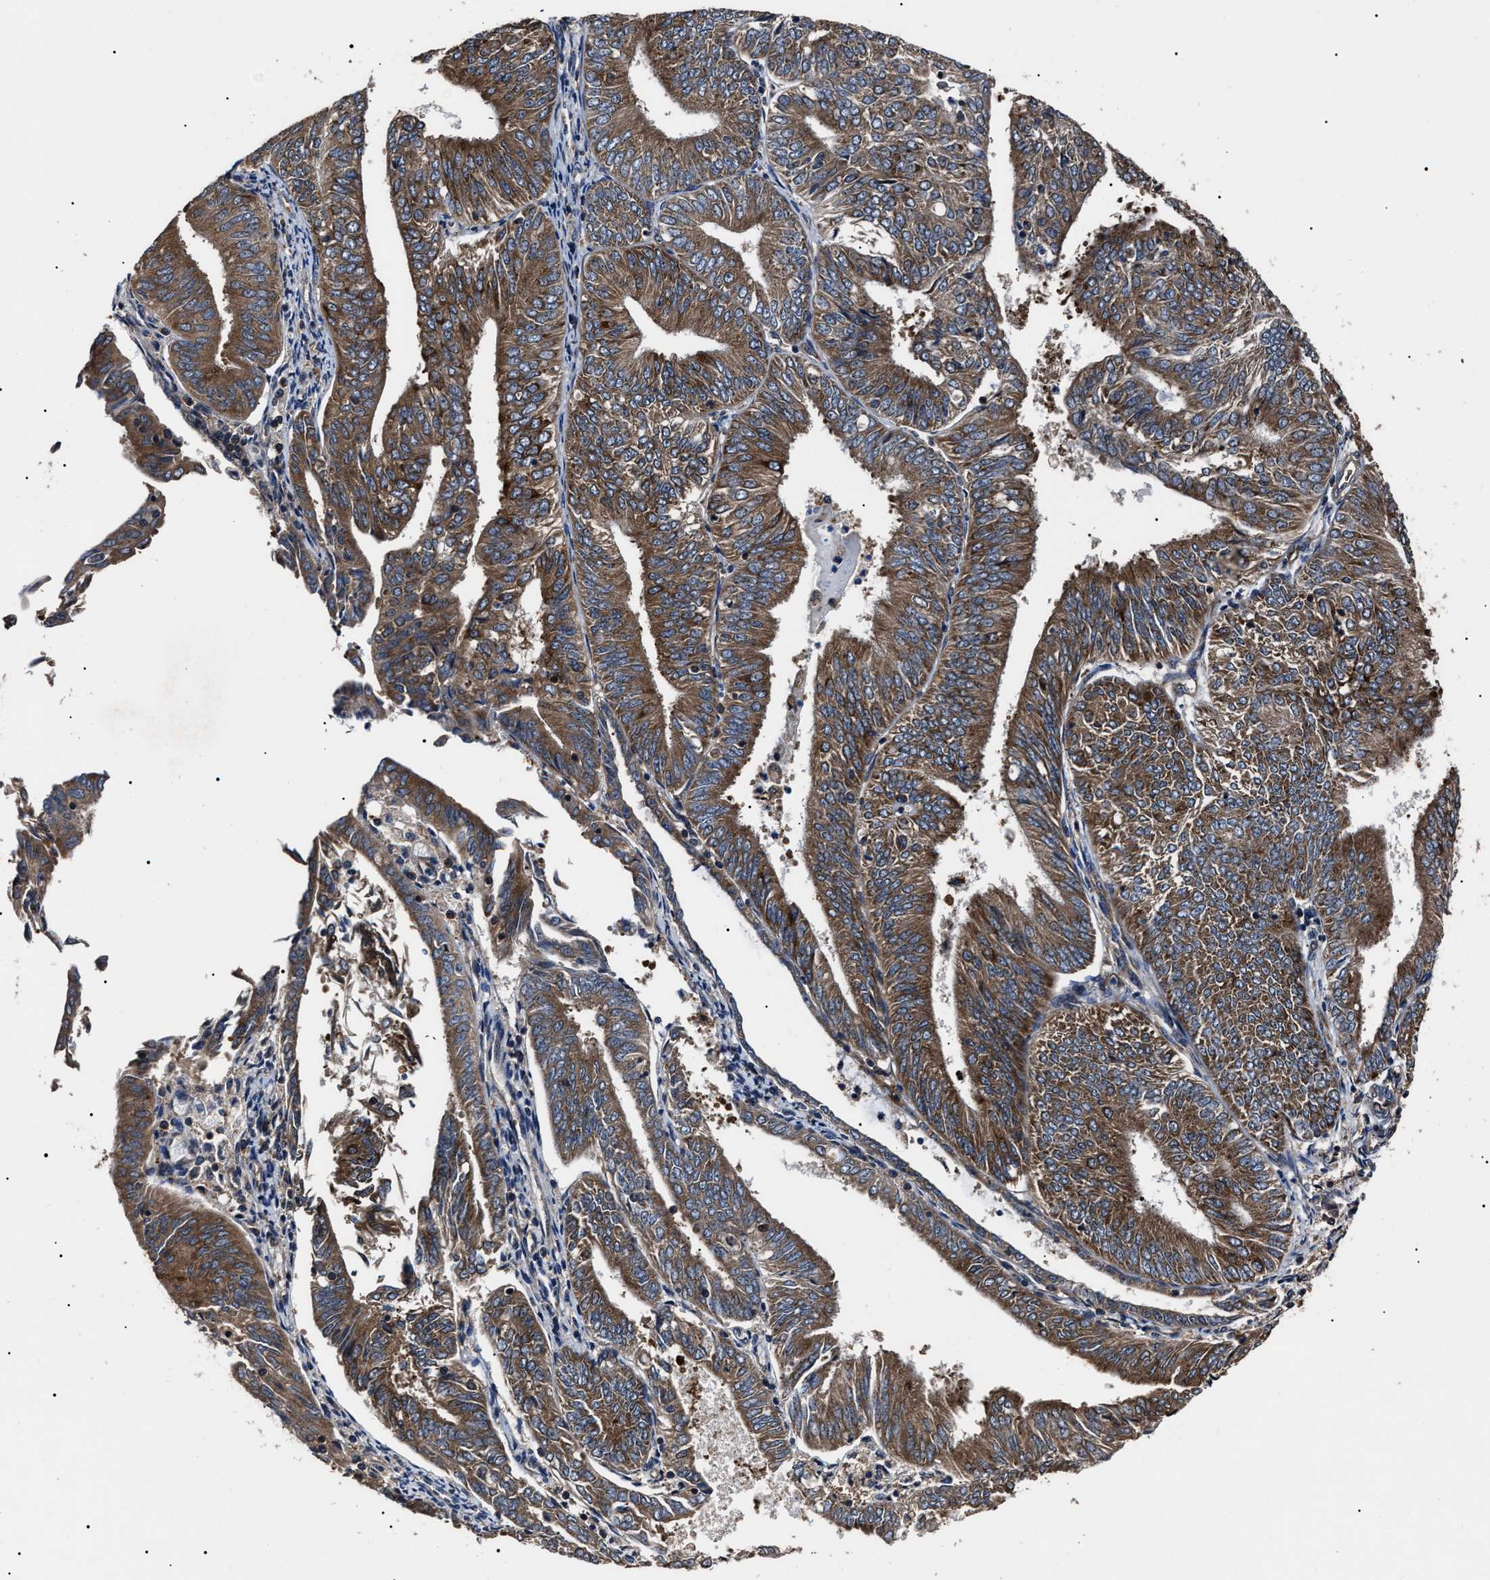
{"staining": {"intensity": "moderate", "quantity": ">75%", "location": "cytoplasmic/membranous"}, "tissue": "endometrial cancer", "cell_type": "Tumor cells", "image_type": "cancer", "snomed": [{"axis": "morphology", "description": "Adenocarcinoma, NOS"}, {"axis": "topography", "description": "Endometrium"}], "caption": "High-magnification brightfield microscopy of endometrial cancer (adenocarcinoma) stained with DAB (3,3'-diaminobenzidine) (brown) and counterstained with hematoxylin (blue). tumor cells exhibit moderate cytoplasmic/membranous staining is seen in about>75% of cells.", "gene": "CCT8", "patient": {"sex": "female", "age": 58}}